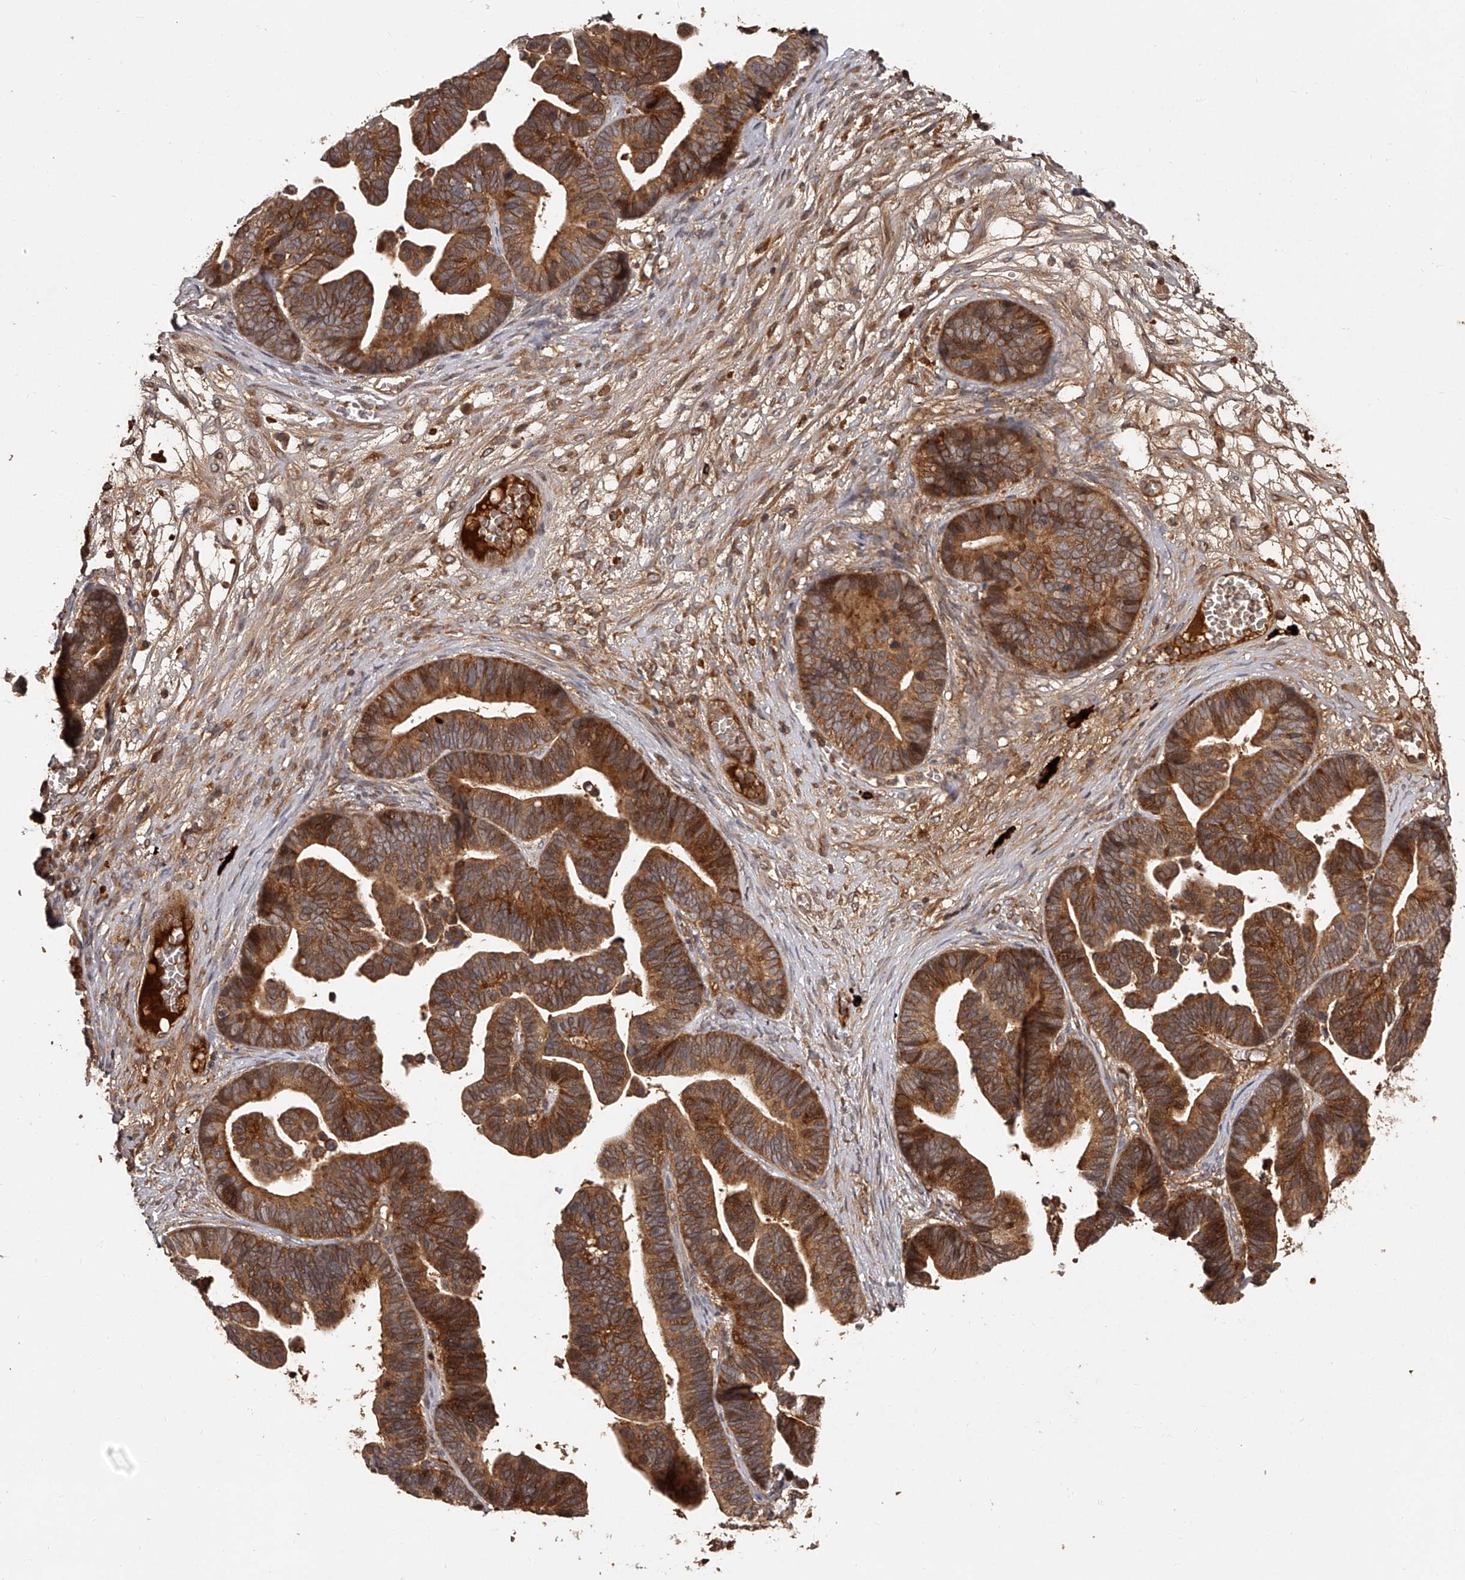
{"staining": {"intensity": "strong", "quantity": ">75%", "location": "cytoplasmic/membranous"}, "tissue": "ovarian cancer", "cell_type": "Tumor cells", "image_type": "cancer", "snomed": [{"axis": "morphology", "description": "Cystadenocarcinoma, serous, NOS"}, {"axis": "topography", "description": "Ovary"}], "caption": "High-power microscopy captured an immunohistochemistry photomicrograph of ovarian cancer, revealing strong cytoplasmic/membranous positivity in approximately >75% of tumor cells.", "gene": "CRYZL1", "patient": {"sex": "female", "age": 56}}